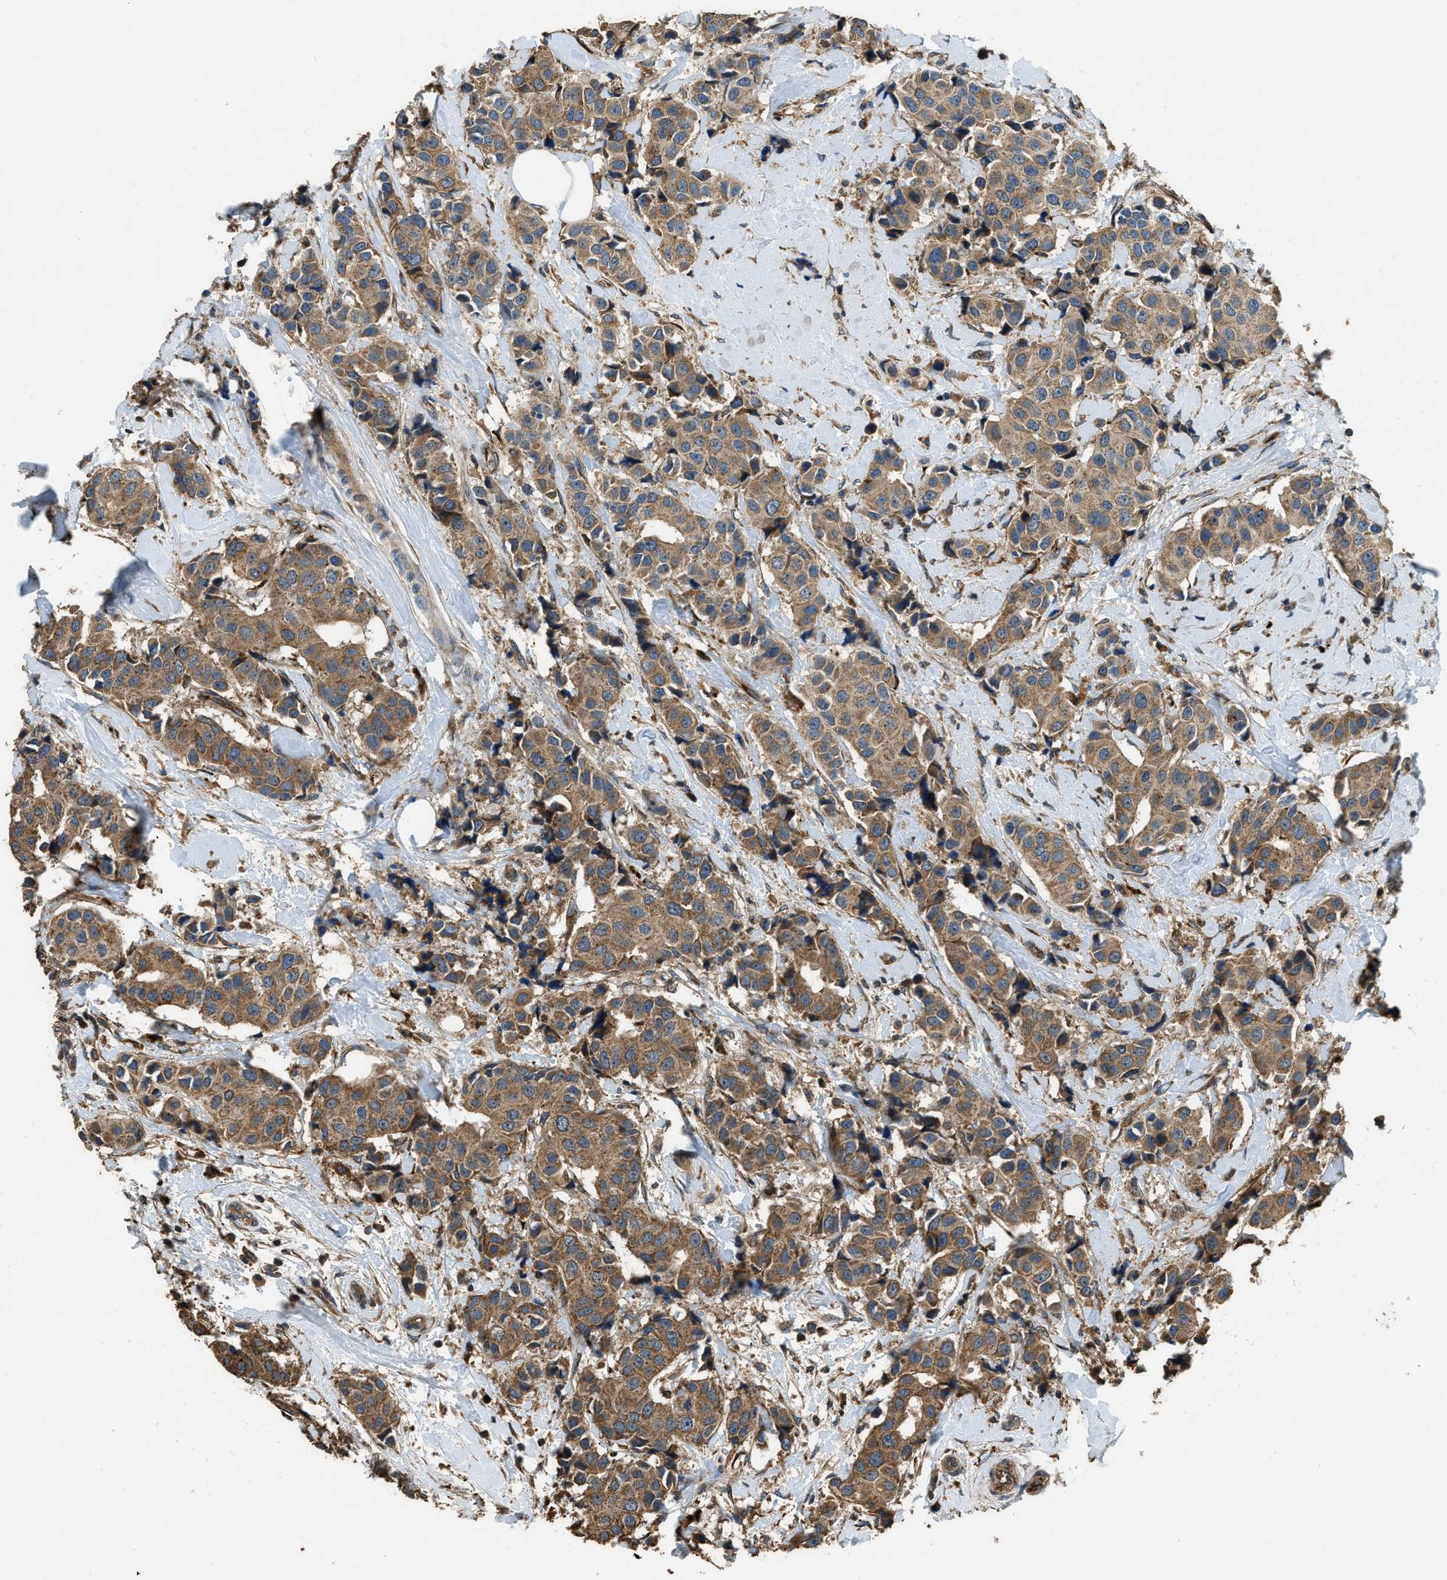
{"staining": {"intensity": "moderate", "quantity": ">75%", "location": "cytoplasmic/membranous"}, "tissue": "breast cancer", "cell_type": "Tumor cells", "image_type": "cancer", "snomed": [{"axis": "morphology", "description": "Normal tissue, NOS"}, {"axis": "morphology", "description": "Duct carcinoma"}, {"axis": "topography", "description": "Breast"}], "caption": "High-power microscopy captured an IHC image of breast cancer, revealing moderate cytoplasmic/membranous staining in approximately >75% of tumor cells.", "gene": "GGH", "patient": {"sex": "female", "age": 39}}